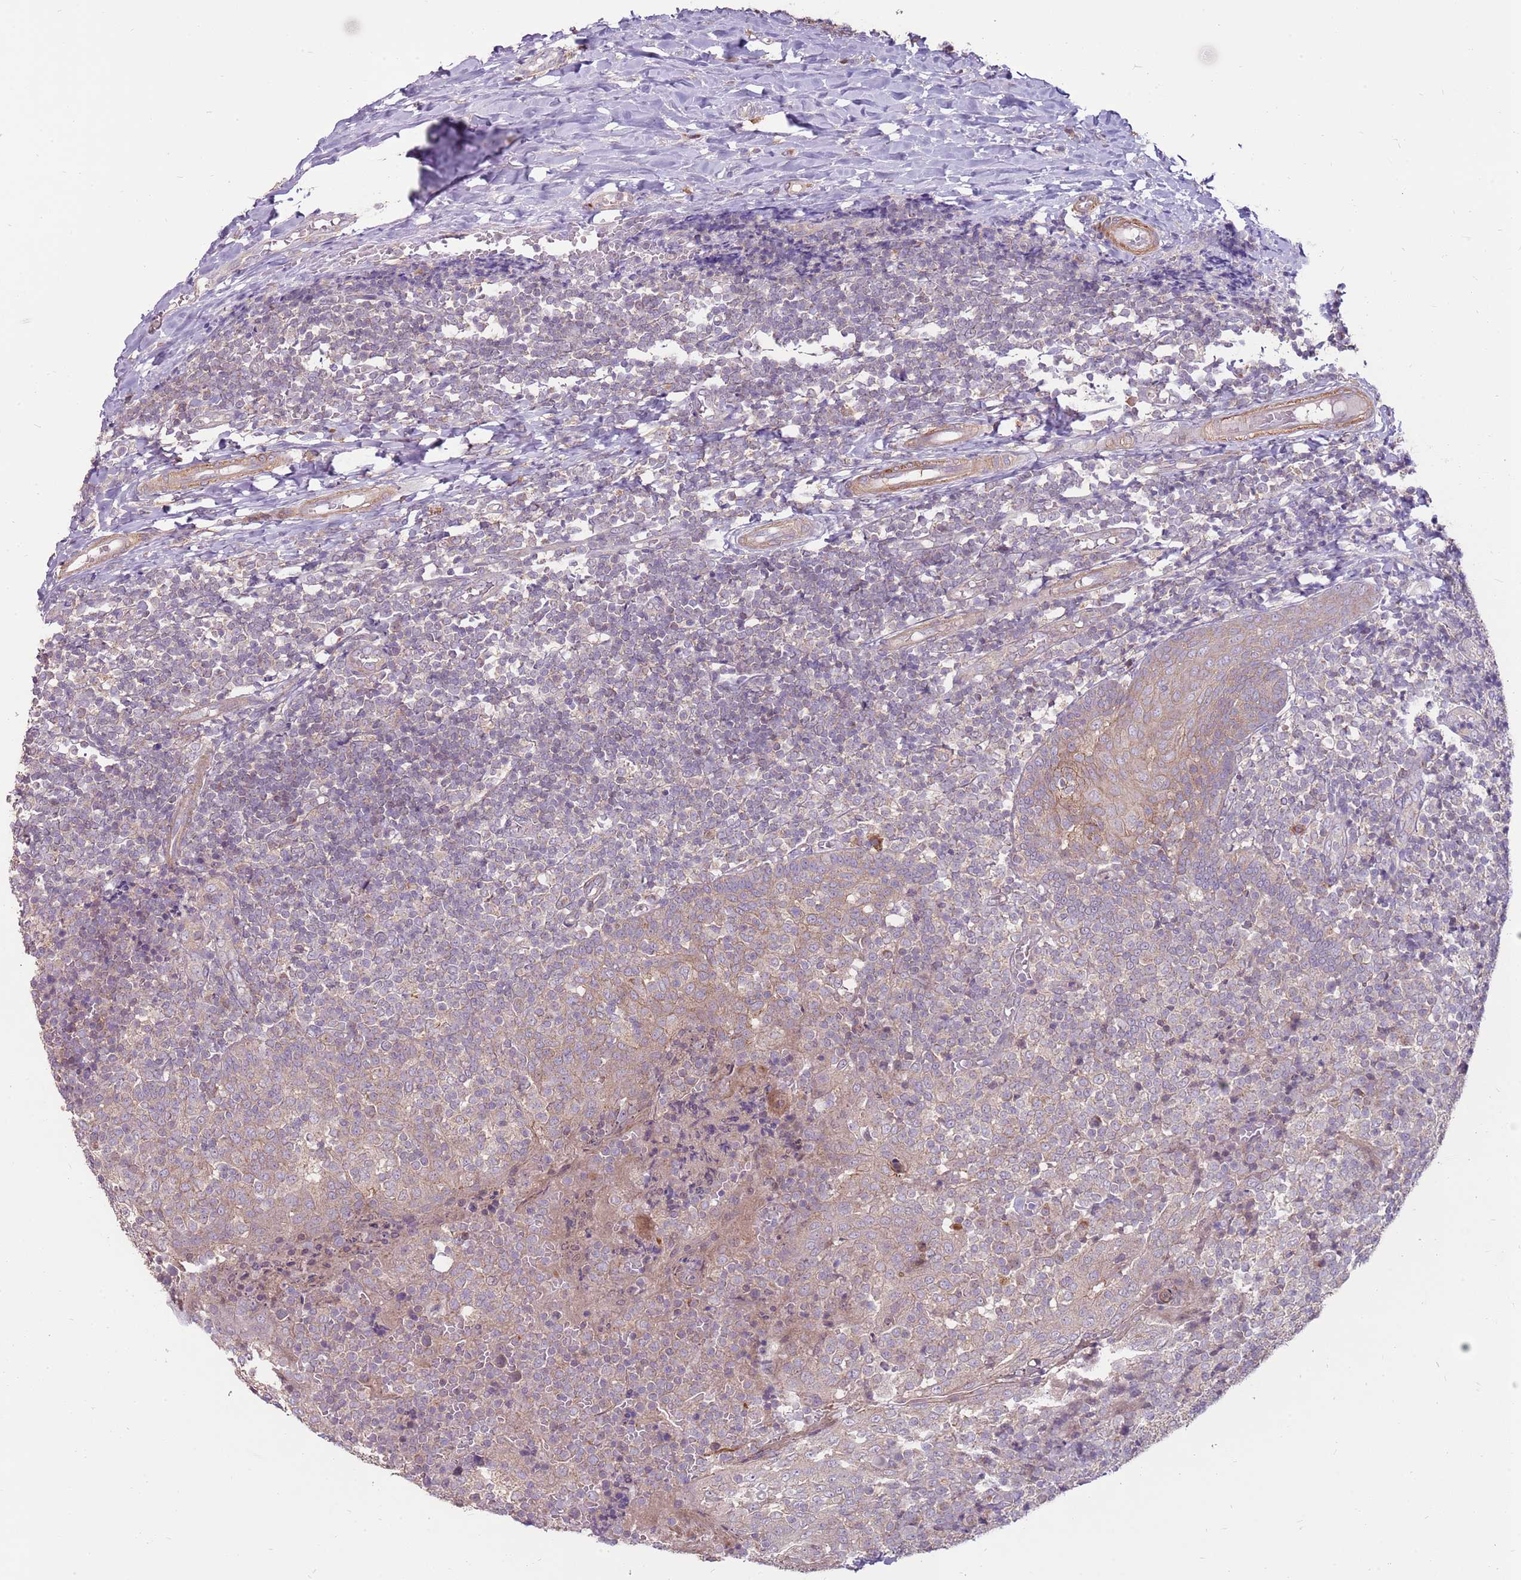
{"staining": {"intensity": "weak", "quantity": "25%-75%", "location": "cytoplasmic/membranous"}, "tissue": "tonsil", "cell_type": "Germinal center cells", "image_type": "normal", "snomed": [{"axis": "morphology", "description": "Normal tissue, NOS"}, {"axis": "topography", "description": "Tonsil"}], "caption": "Immunohistochemical staining of unremarkable human tonsil shows 25%-75% levels of weak cytoplasmic/membranous protein staining in about 25%-75% of germinal center cells. (DAB (3,3'-diaminobenzidine) IHC, brown staining for protein, blue staining for nuclei).", "gene": "SPATA31D1", "patient": {"sex": "female", "age": 19}}